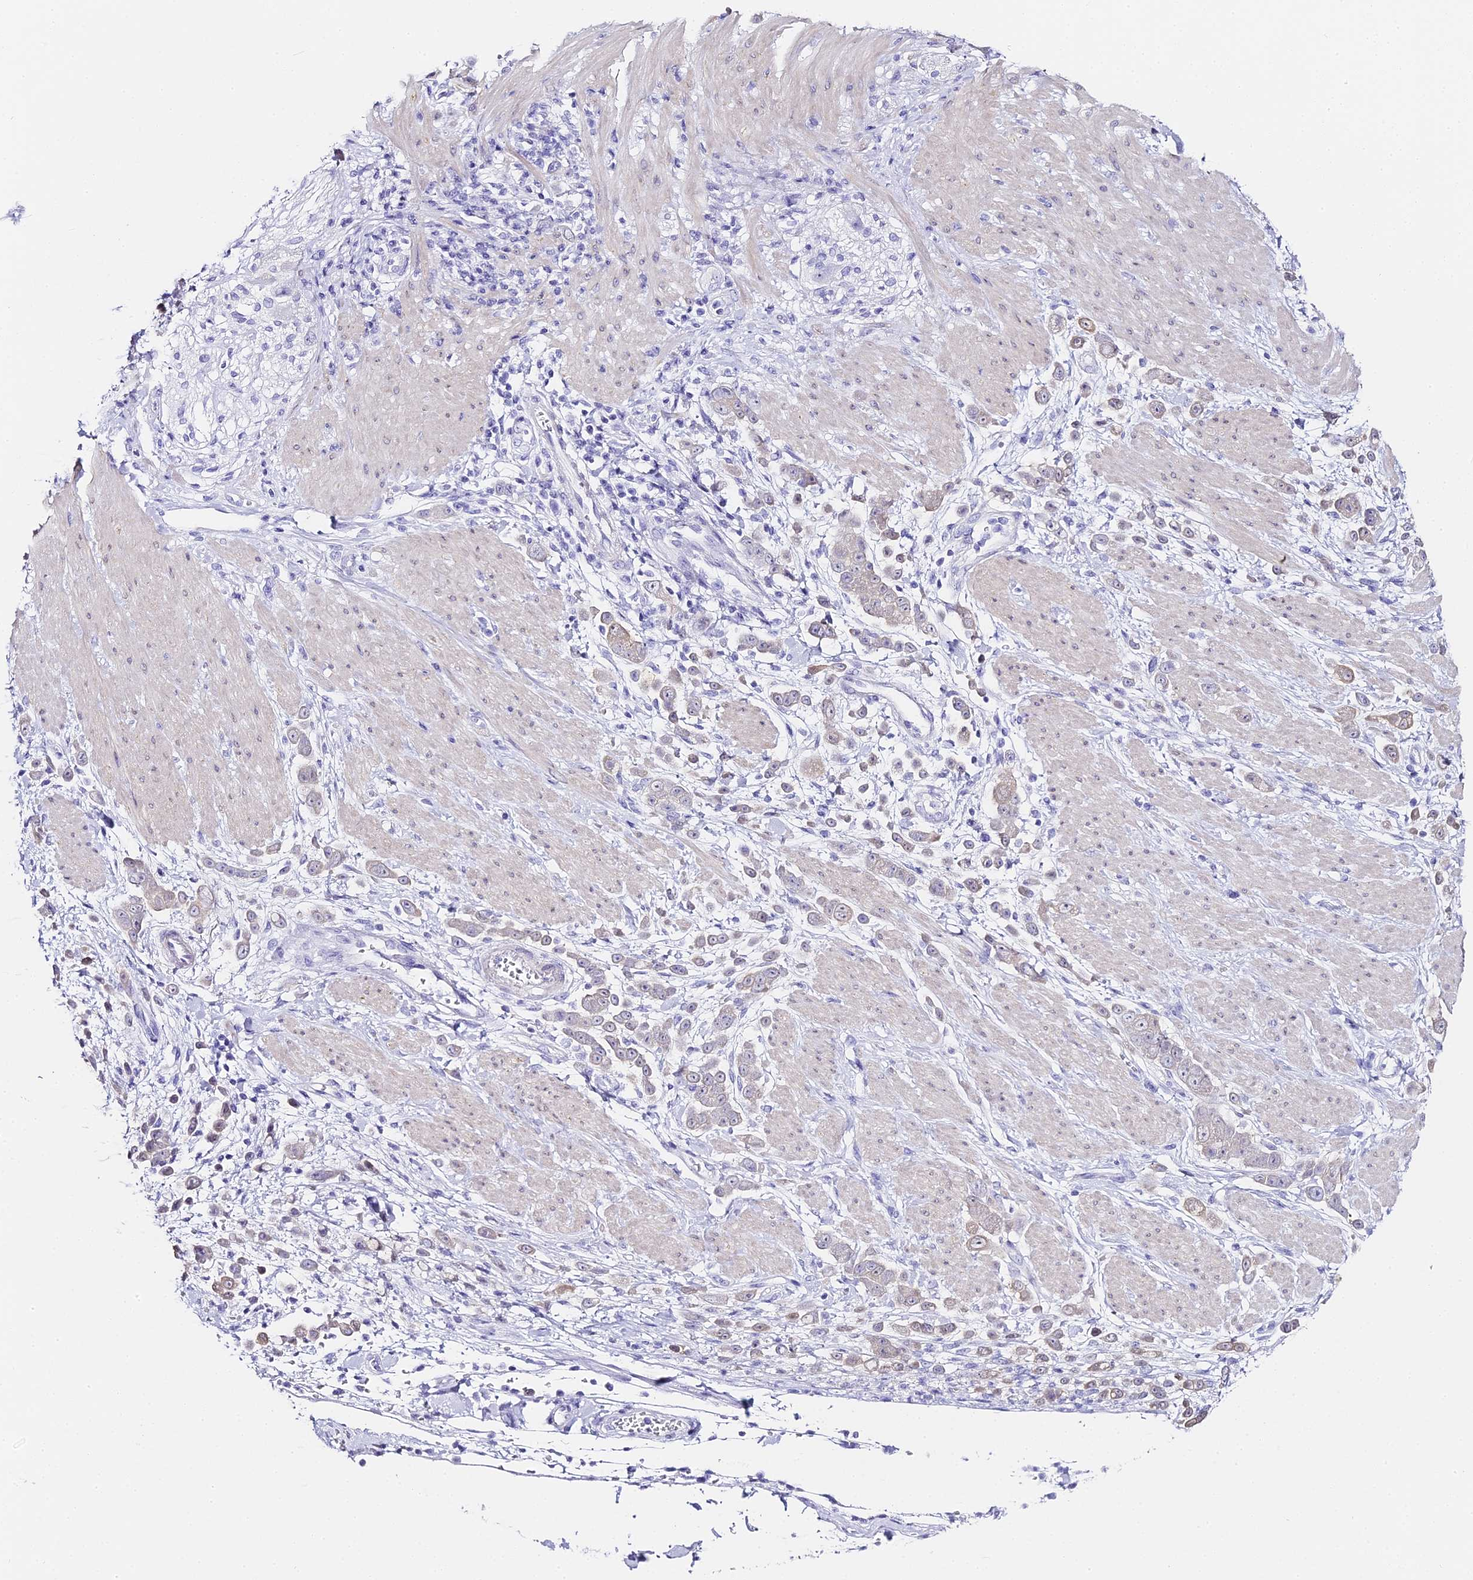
{"staining": {"intensity": "weak", "quantity": "<25%", "location": "cytoplasmic/membranous"}, "tissue": "pancreatic cancer", "cell_type": "Tumor cells", "image_type": "cancer", "snomed": [{"axis": "morphology", "description": "Normal tissue, NOS"}, {"axis": "morphology", "description": "Adenocarcinoma, NOS"}, {"axis": "topography", "description": "Pancreas"}], "caption": "This image is of adenocarcinoma (pancreatic) stained with immunohistochemistry (IHC) to label a protein in brown with the nuclei are counter-stained blue. There is no staining in tumor cells.", "gene": "ABHD14A-ACY1", "patient": {"sex": "female", "age": 64}}